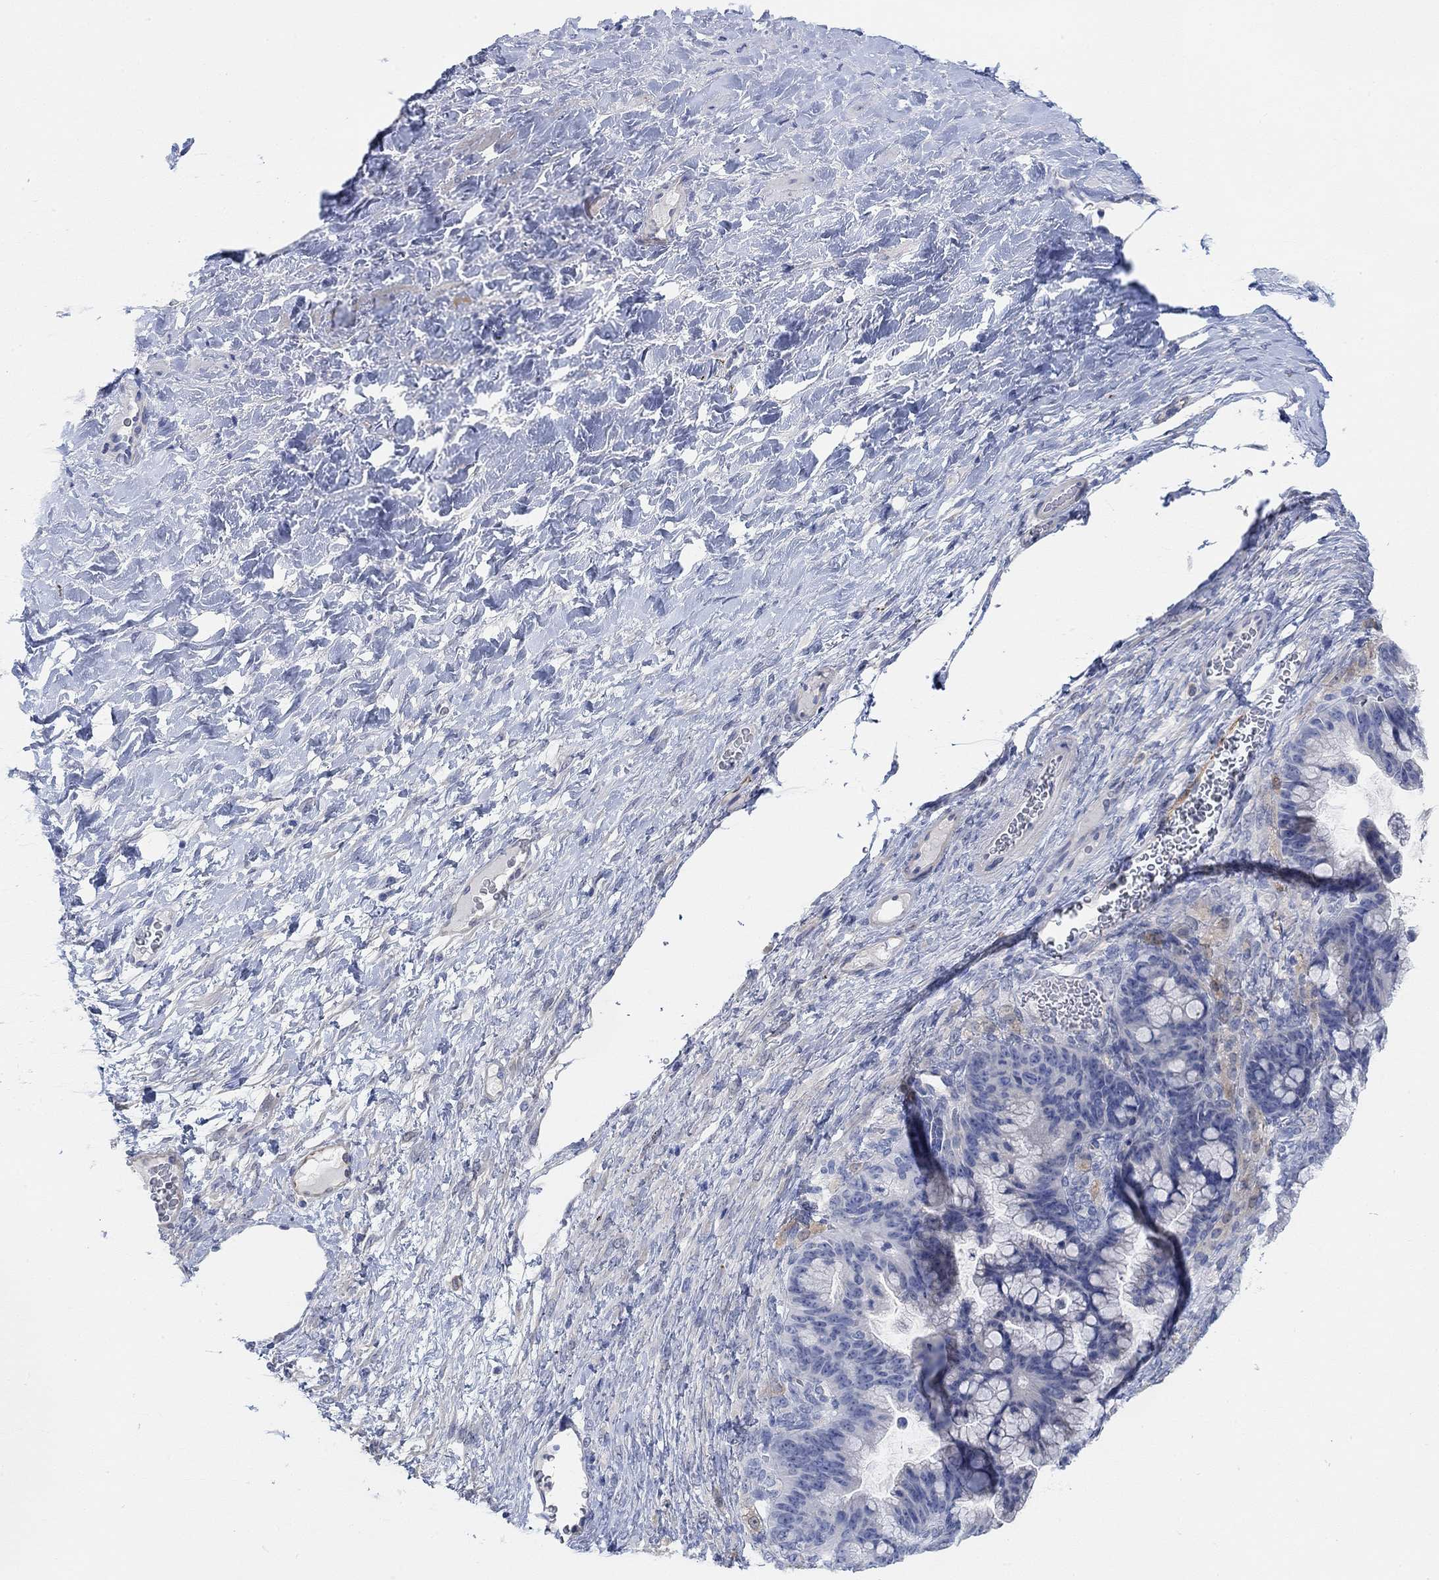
{"staining": {"intensity": "negative", "quantity": "none", "location": "none"}, "tissue": "ovarian cancer", "cell_type": "Tumor cells", "image_type": "cancer", "snomed": [{"axis": "morphology", "description": "Cystadenocarcinoma, mucinous, NOS"}, {"axis": "topography", "description": "Ovary"}], "caption": "Immunohistochemistry of human mucinous cystadenocarcinoma (ovarian) reveals no positivity in tumor cells.", "gene": "VAT1L", "patient": {"sex": "female", "age": 67}}